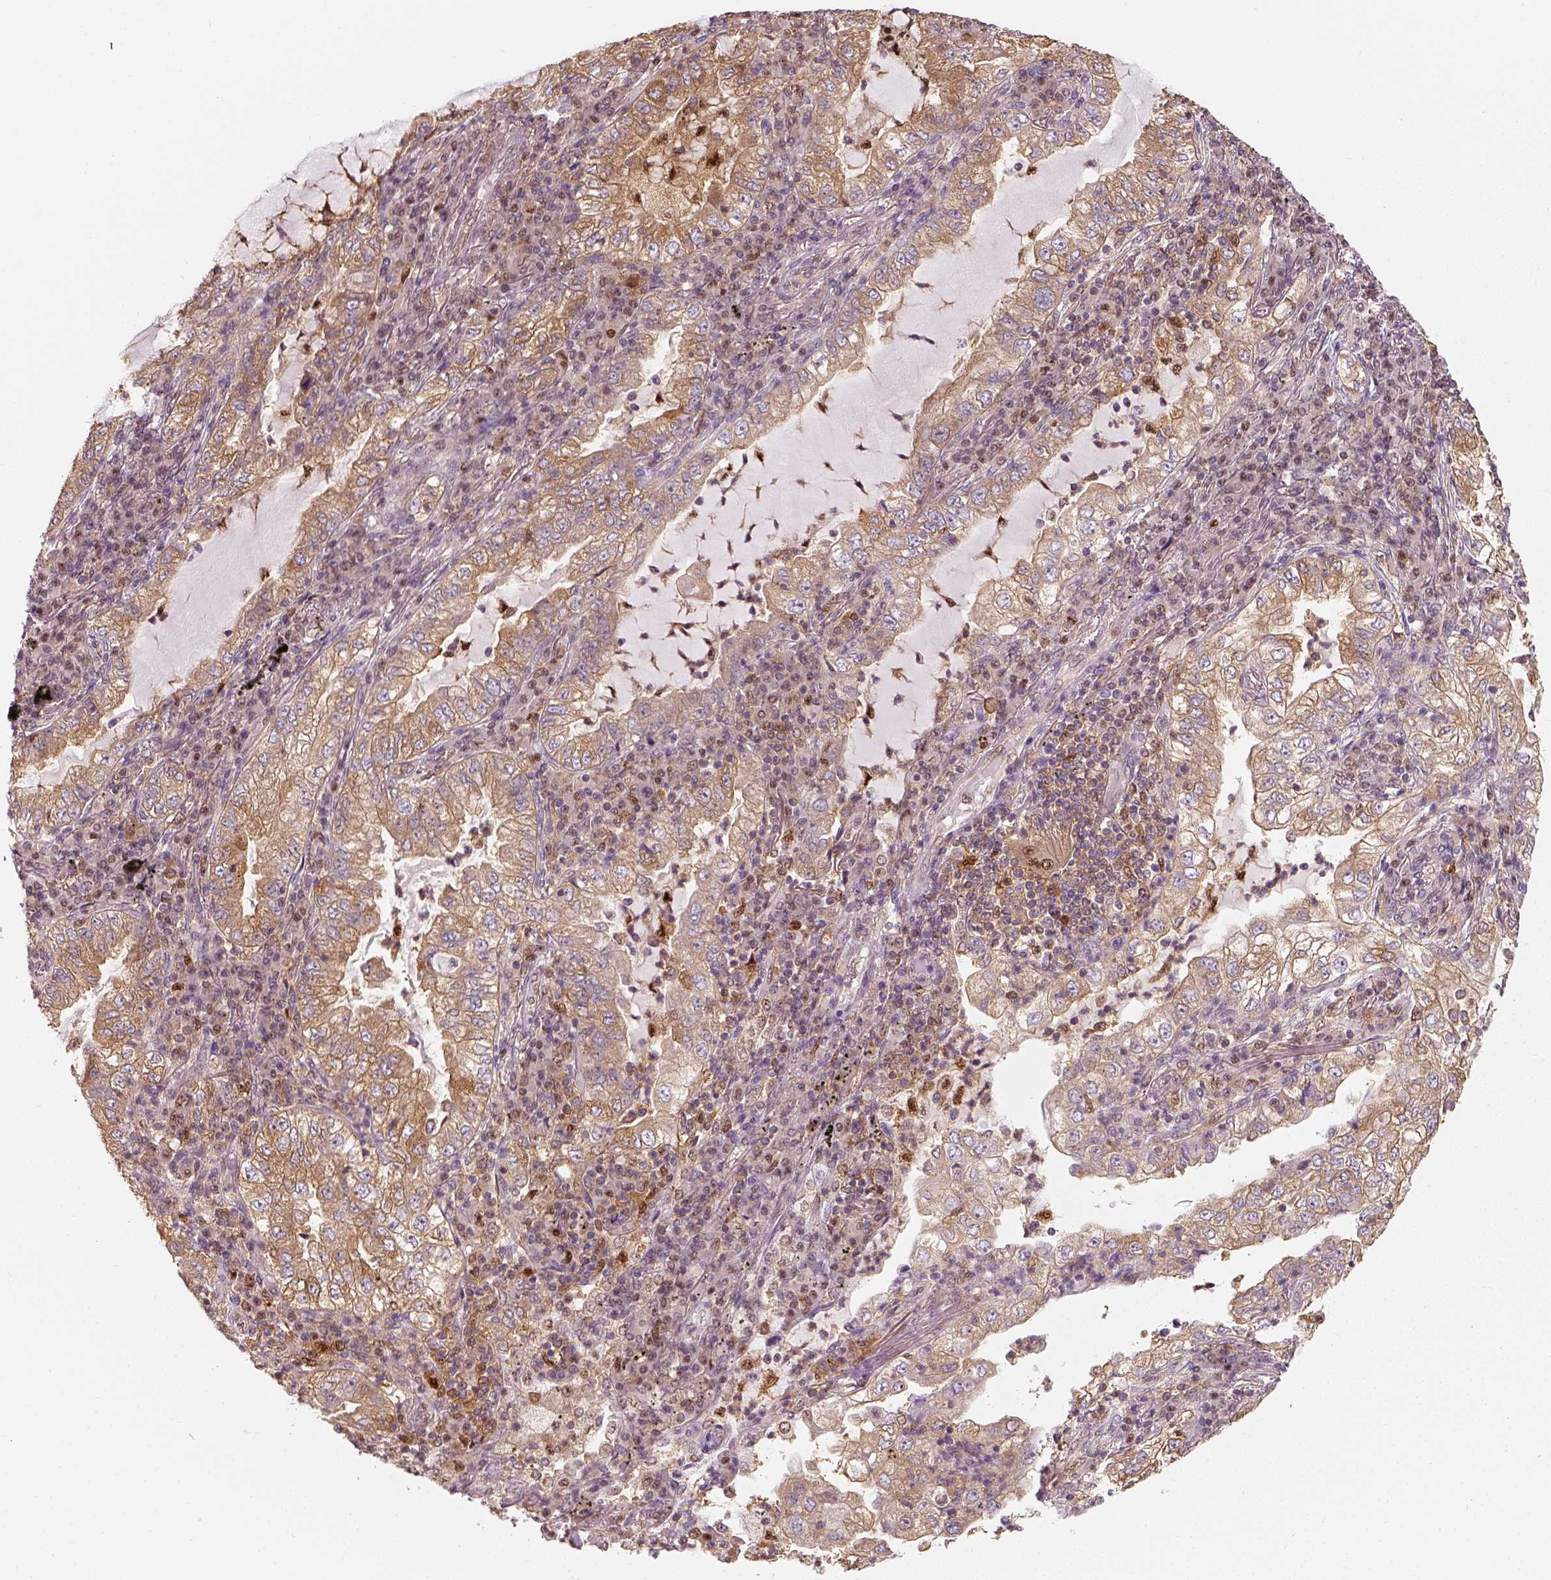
{"staining": {"intensity": "moderate", "quantity": ">75%", "location": "cytoplasmic/membranous"}, "tissue": "lung cancer", "cell_type": "Tumor cells", "image_type": "cancer", "snomed": [{"axis": "morphology", "description": "Adenocarcinoma, NOS"}, {"axis": "topography", "description": "Lung"}], "caption": "Tumor cells reveal medium levels of moderate cytoplasmic/membranous positivity in approximately >75% of cells in lung cancer.", "gene": "SQSTM1", "patient": {"sex": "female", "age": 73}}